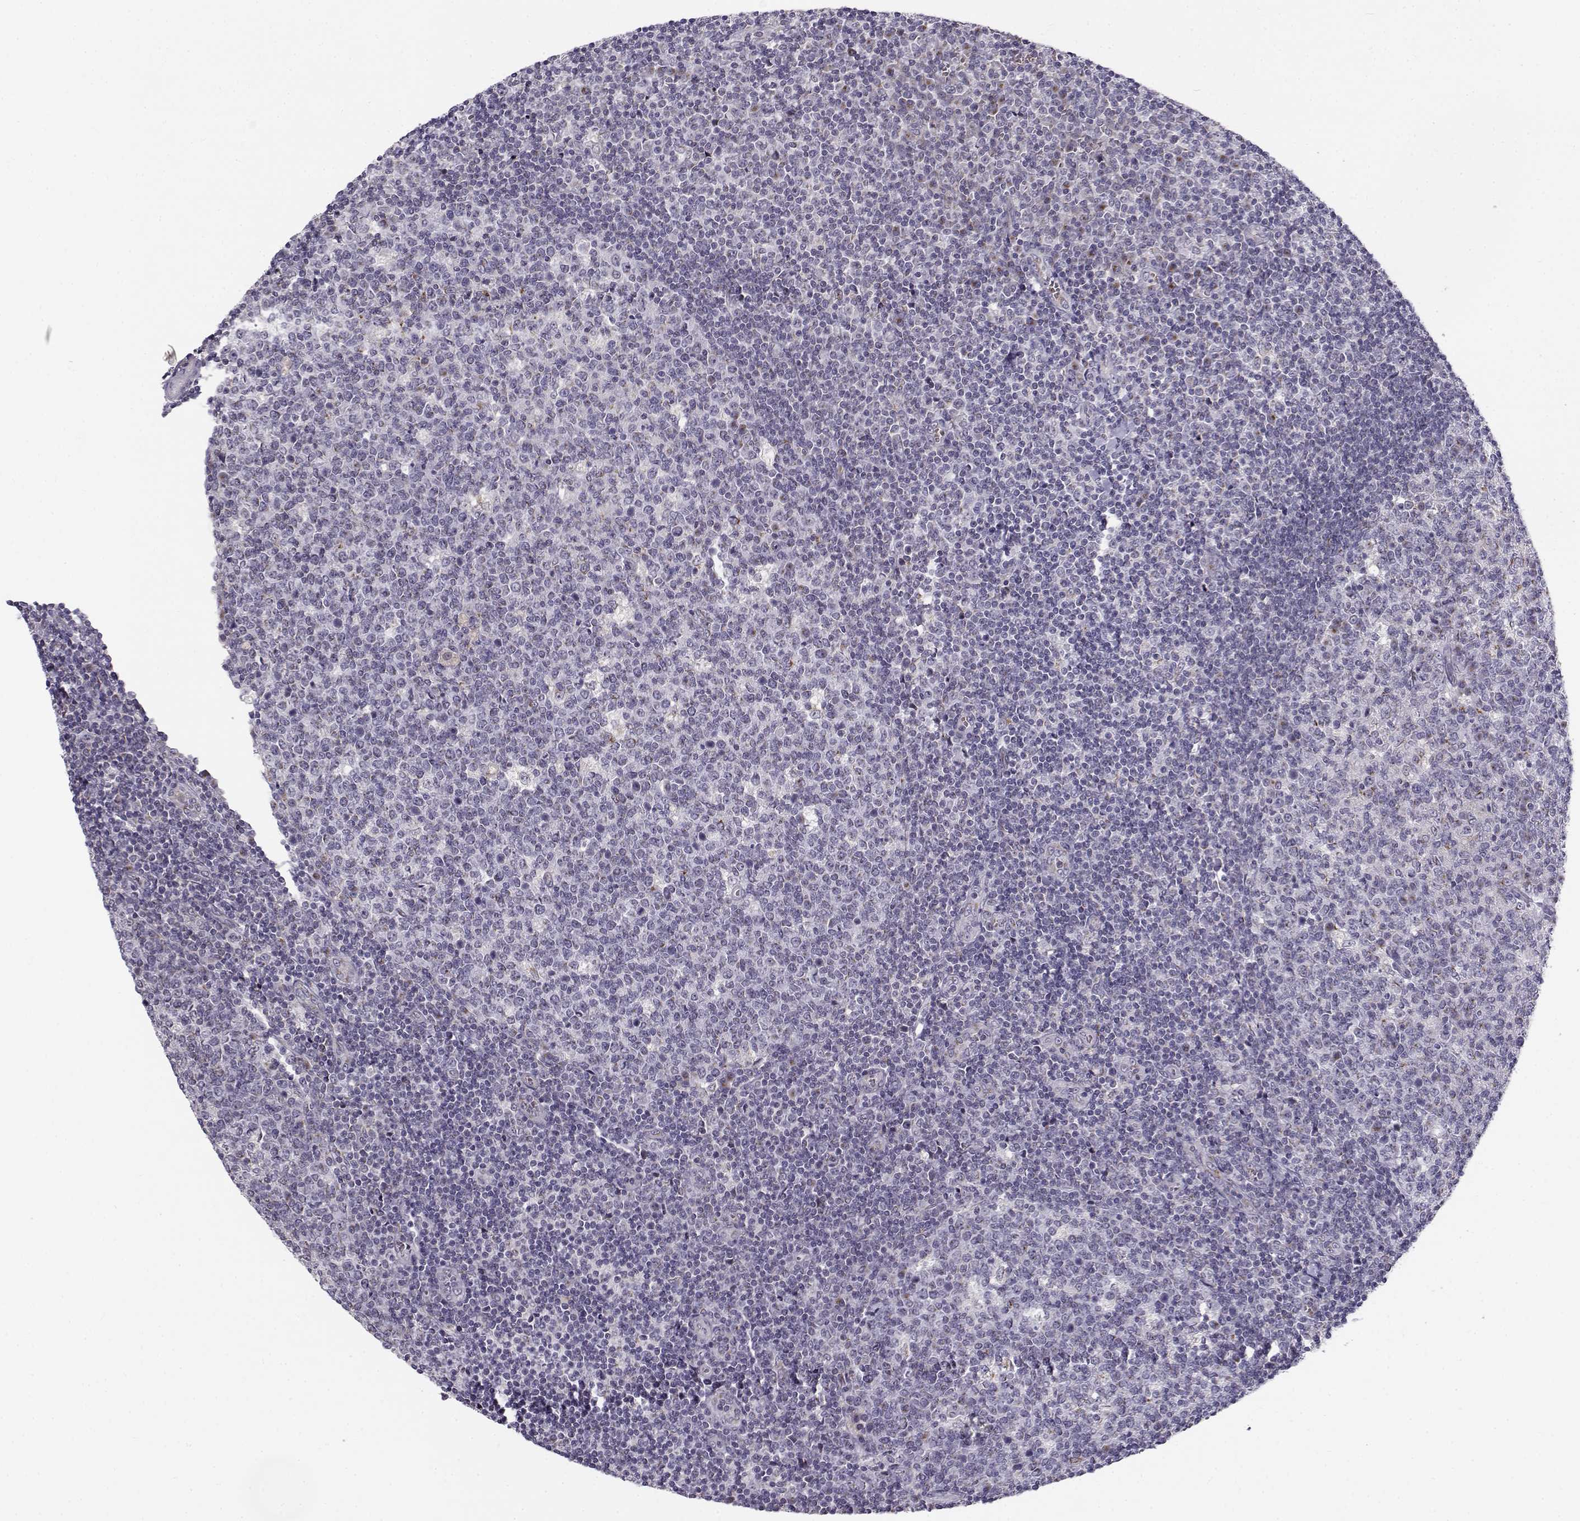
{"staining": {"intensity": "moderate", "quantity": "<25%", "location": "cytoplasmic/membranous"}, "tissue": "tonsil", "cell_type": "Germinal center cells", "image_type": "normal", "snomed": [{"axis": "morphology", "description": "Normal tissue, NOS"}, {"axis": "topography", "description": "Tonsil"}], "caption": "A high-resolution micrograph shows IHC staining of benign tonsil, which displays moderate cytoplasmic/membranous staining in approximately <25% of germinal center cells. Immunohistochemistry stains the protein of interest in brown and the nuclei are stained blue.", "gene": "SLC4A5", "patient": {"sex": "female", "age": 13}}